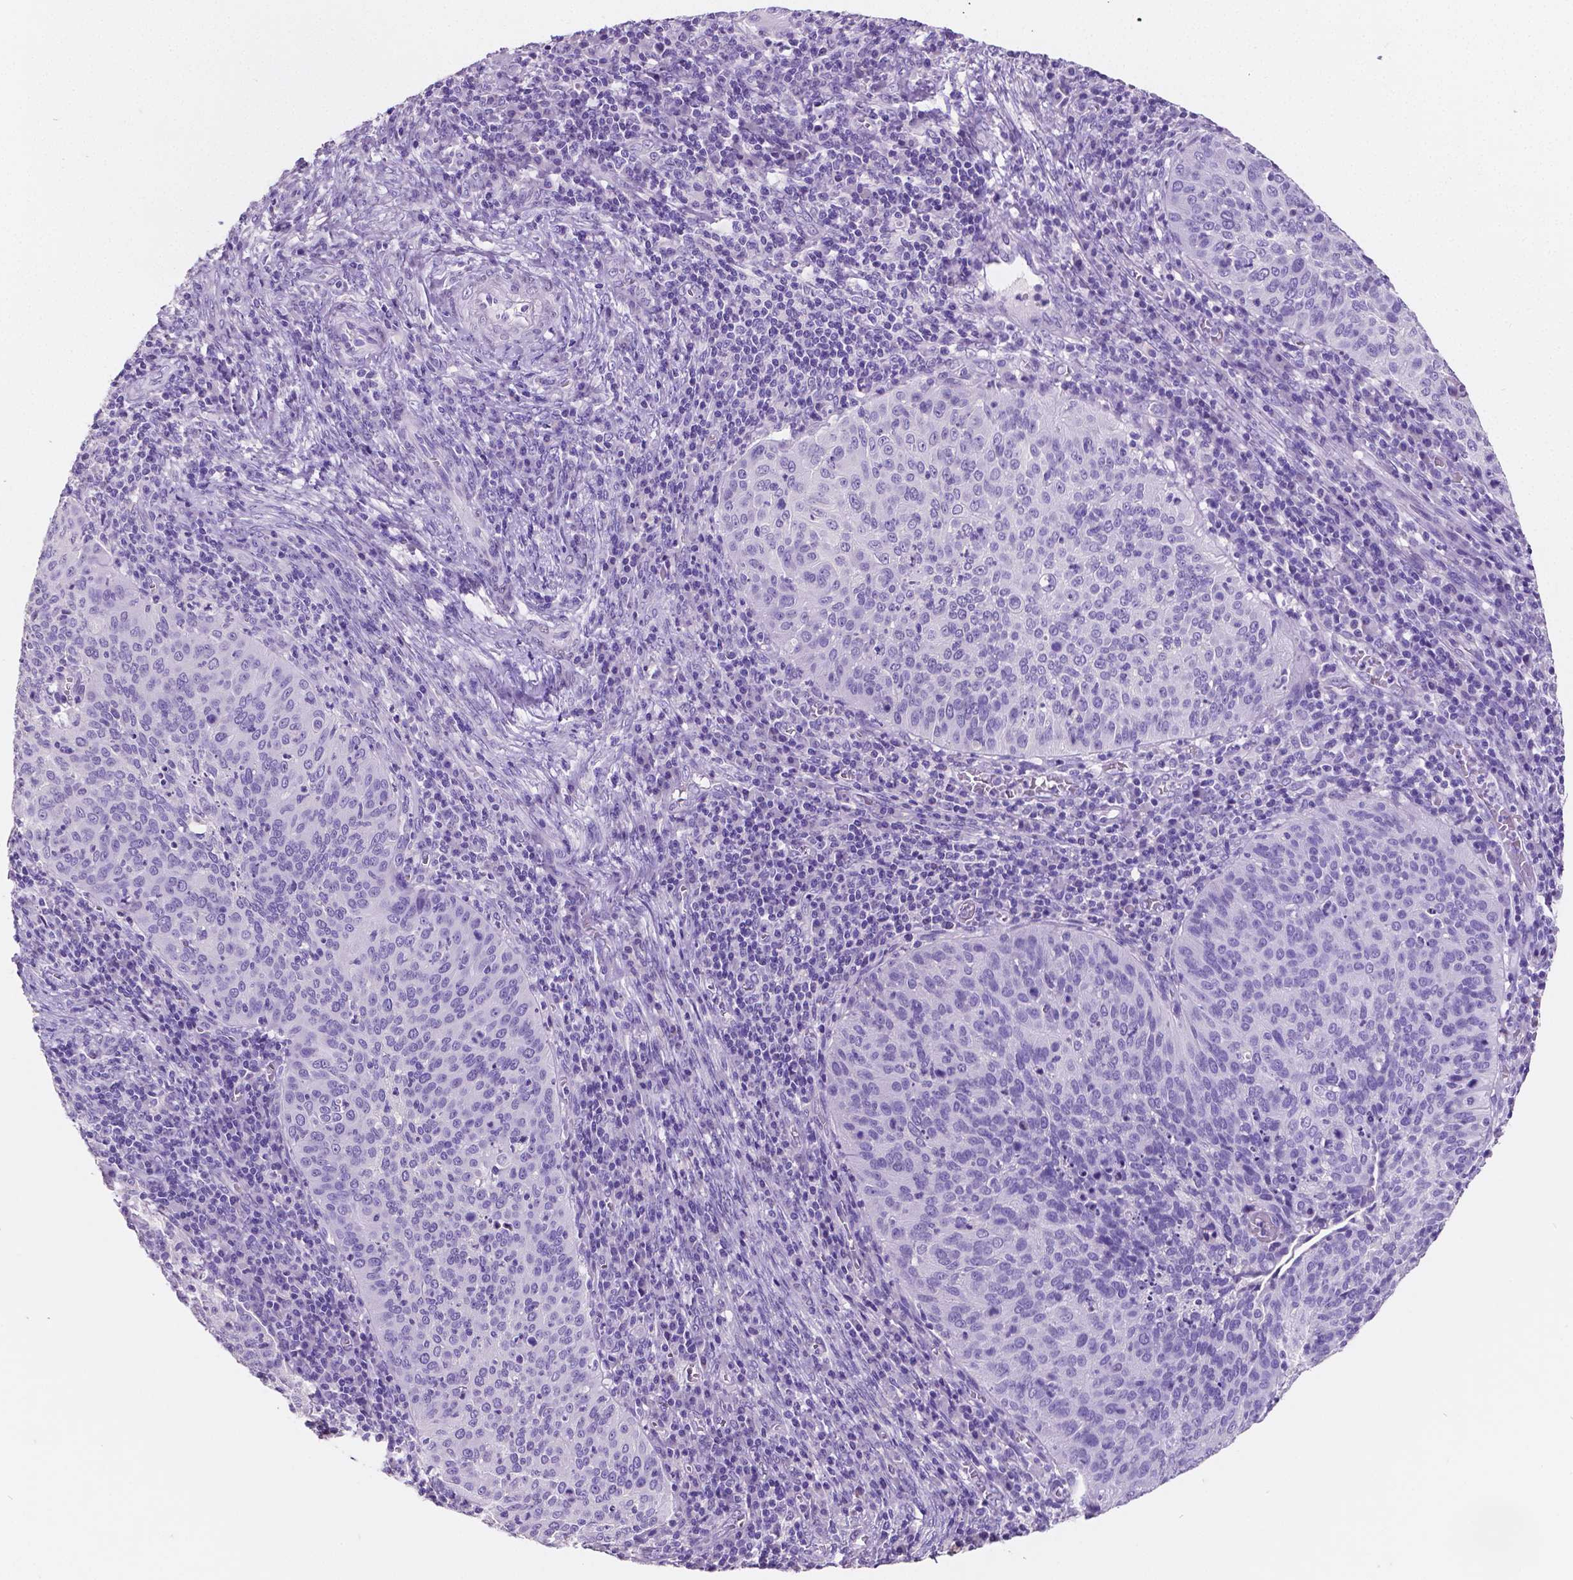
{"staining": {"intensity": "negative", "quantity": "none", "location": "none"}, "tissue": "cervical cancer", "cell_type": "Tumor cells", "image_type": "cancer", "snomed": [{"axis": "morphology", "description": "Squamous cell carcinoma, NOS"}, {"axis": "topography", "description": "Cervix"}], "caption": "Immunohistochemistry of cervical cancer shows no positivity in tumor cells.", "gene": "SATB2", "patient": {"sex": "female", "age": 39}}